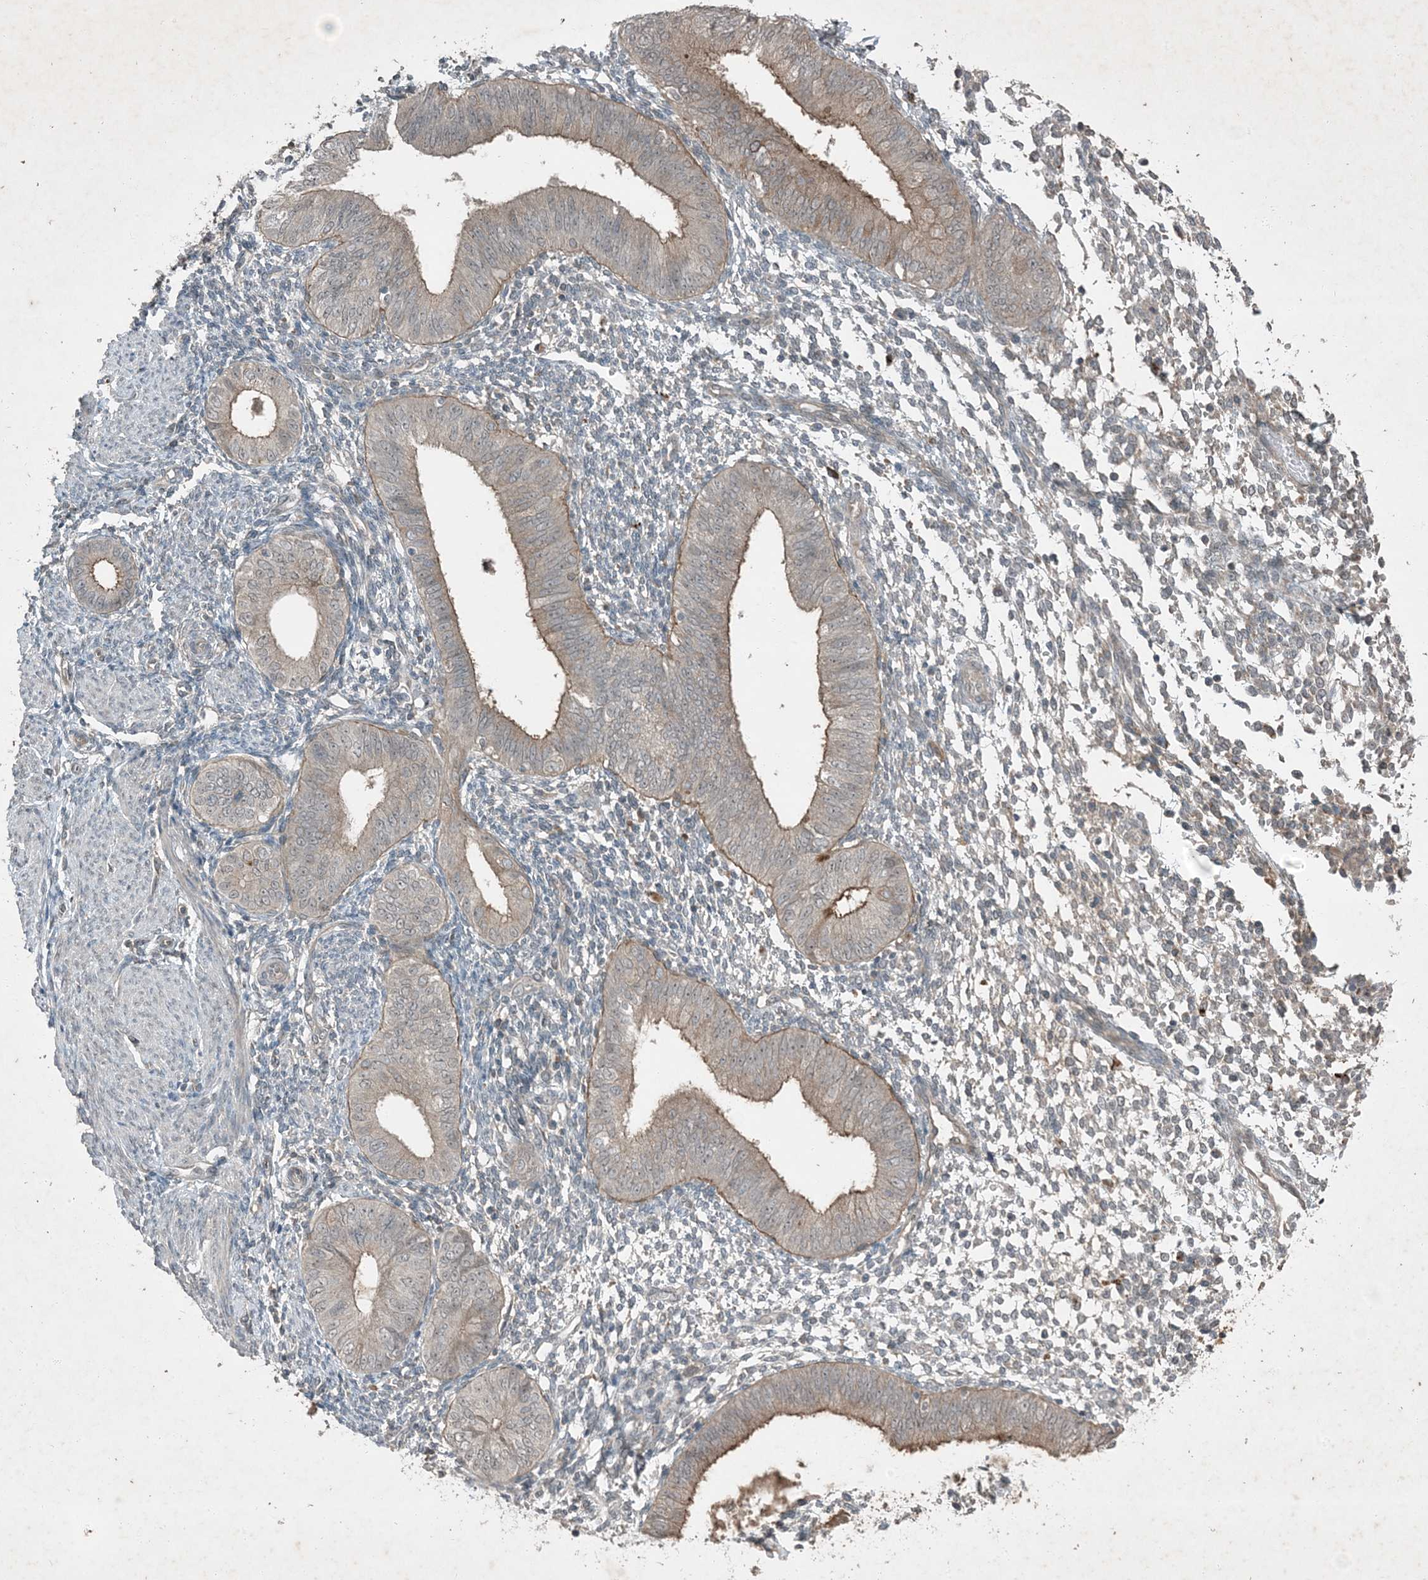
{"staining": {"intensity": "negative", "quantity": "none", "location": "none"}, "tissue": "endometrium", "cell_type": "Cells in endometrial stroma", "image_type": "normal", "snomed": [{"axis": "morphology", "description": "Normal tissue, NOS"}, {"axis": "topography", "description": "Uterus"}, {"axis": "topography", "description": "Endometrium"}], "caption": "A histopathology image of human endometrium is negative for staining in cells in endometrial stroma. (DAB (3,3'-diaminobenzidine) immunohistochemistry visualized using brightfield microscopy, high magnification).", "gene": "MDN1", "patient": {"sex": "female", "age": 48}}